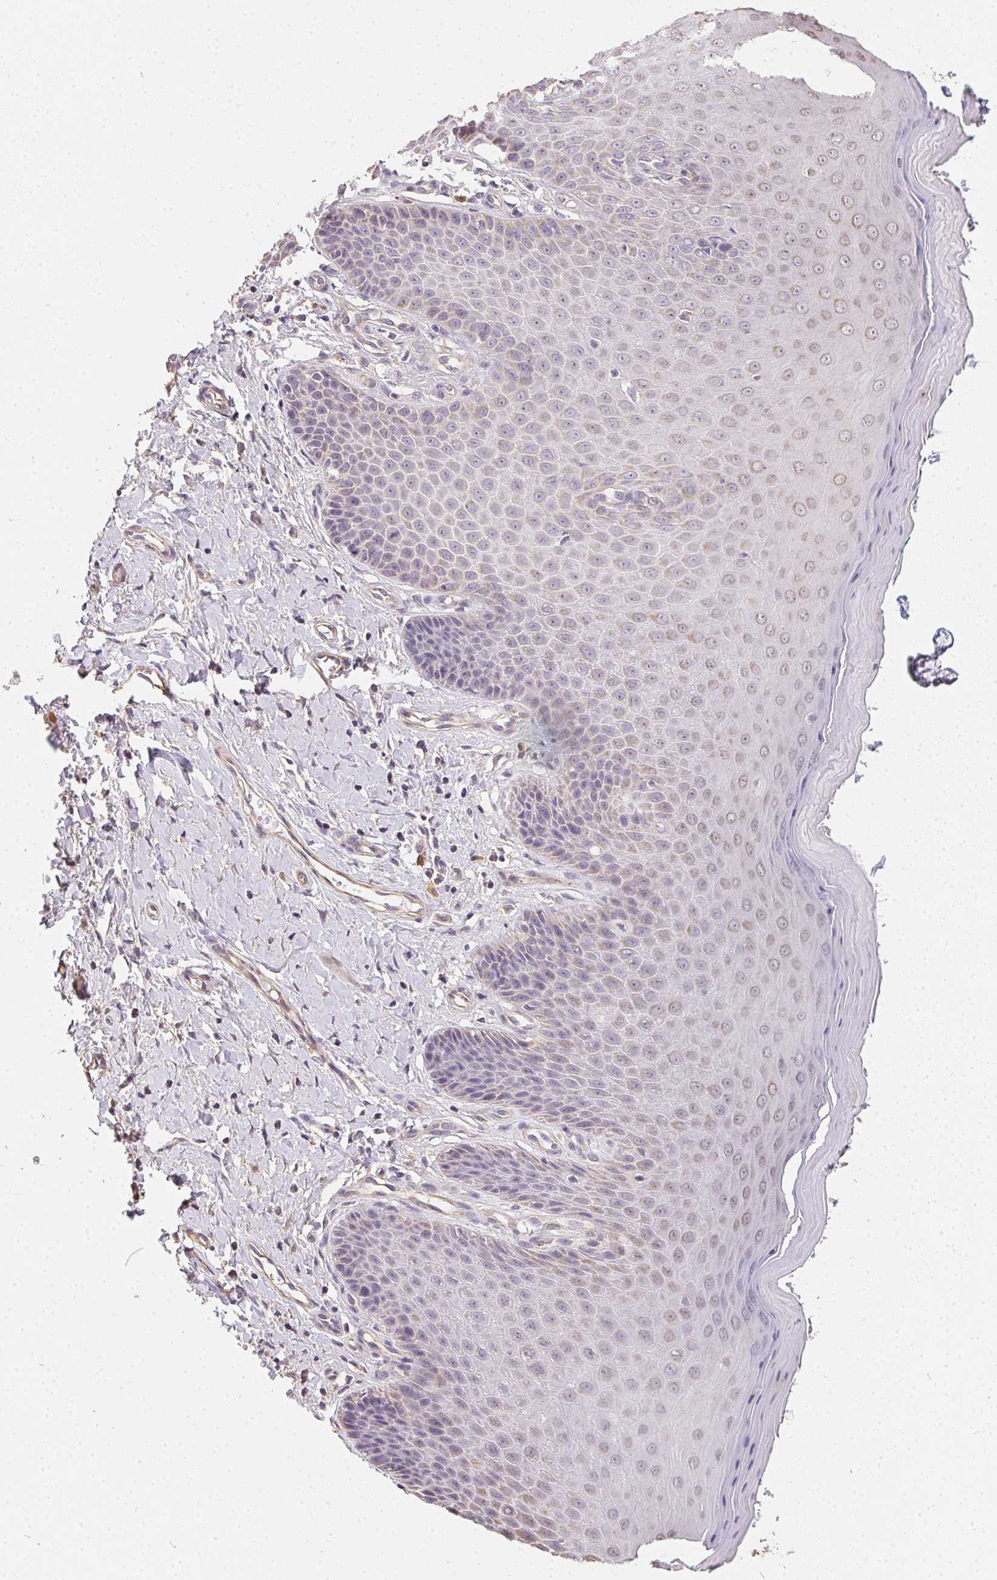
{"staining": {"intensity": "negative", "quantity": "none", "location": "none"}, "tissue": "vagina", "cell_type": "Squamous epithelial cells", "image_type": "normal", "snomed": [{"axis": "morphology", "description": "Normal tissue, NOS"}, {"axis": "topography", "description": "Vagina"}], "caption": "A high-resolution photomicrograph shows immunohistochemistry (IHC) staining of normal vagina, which displays no significant expression in squamous epithelial cells.", "gene": "REV3L", "patient": {"sex": "female", "age": 83}}